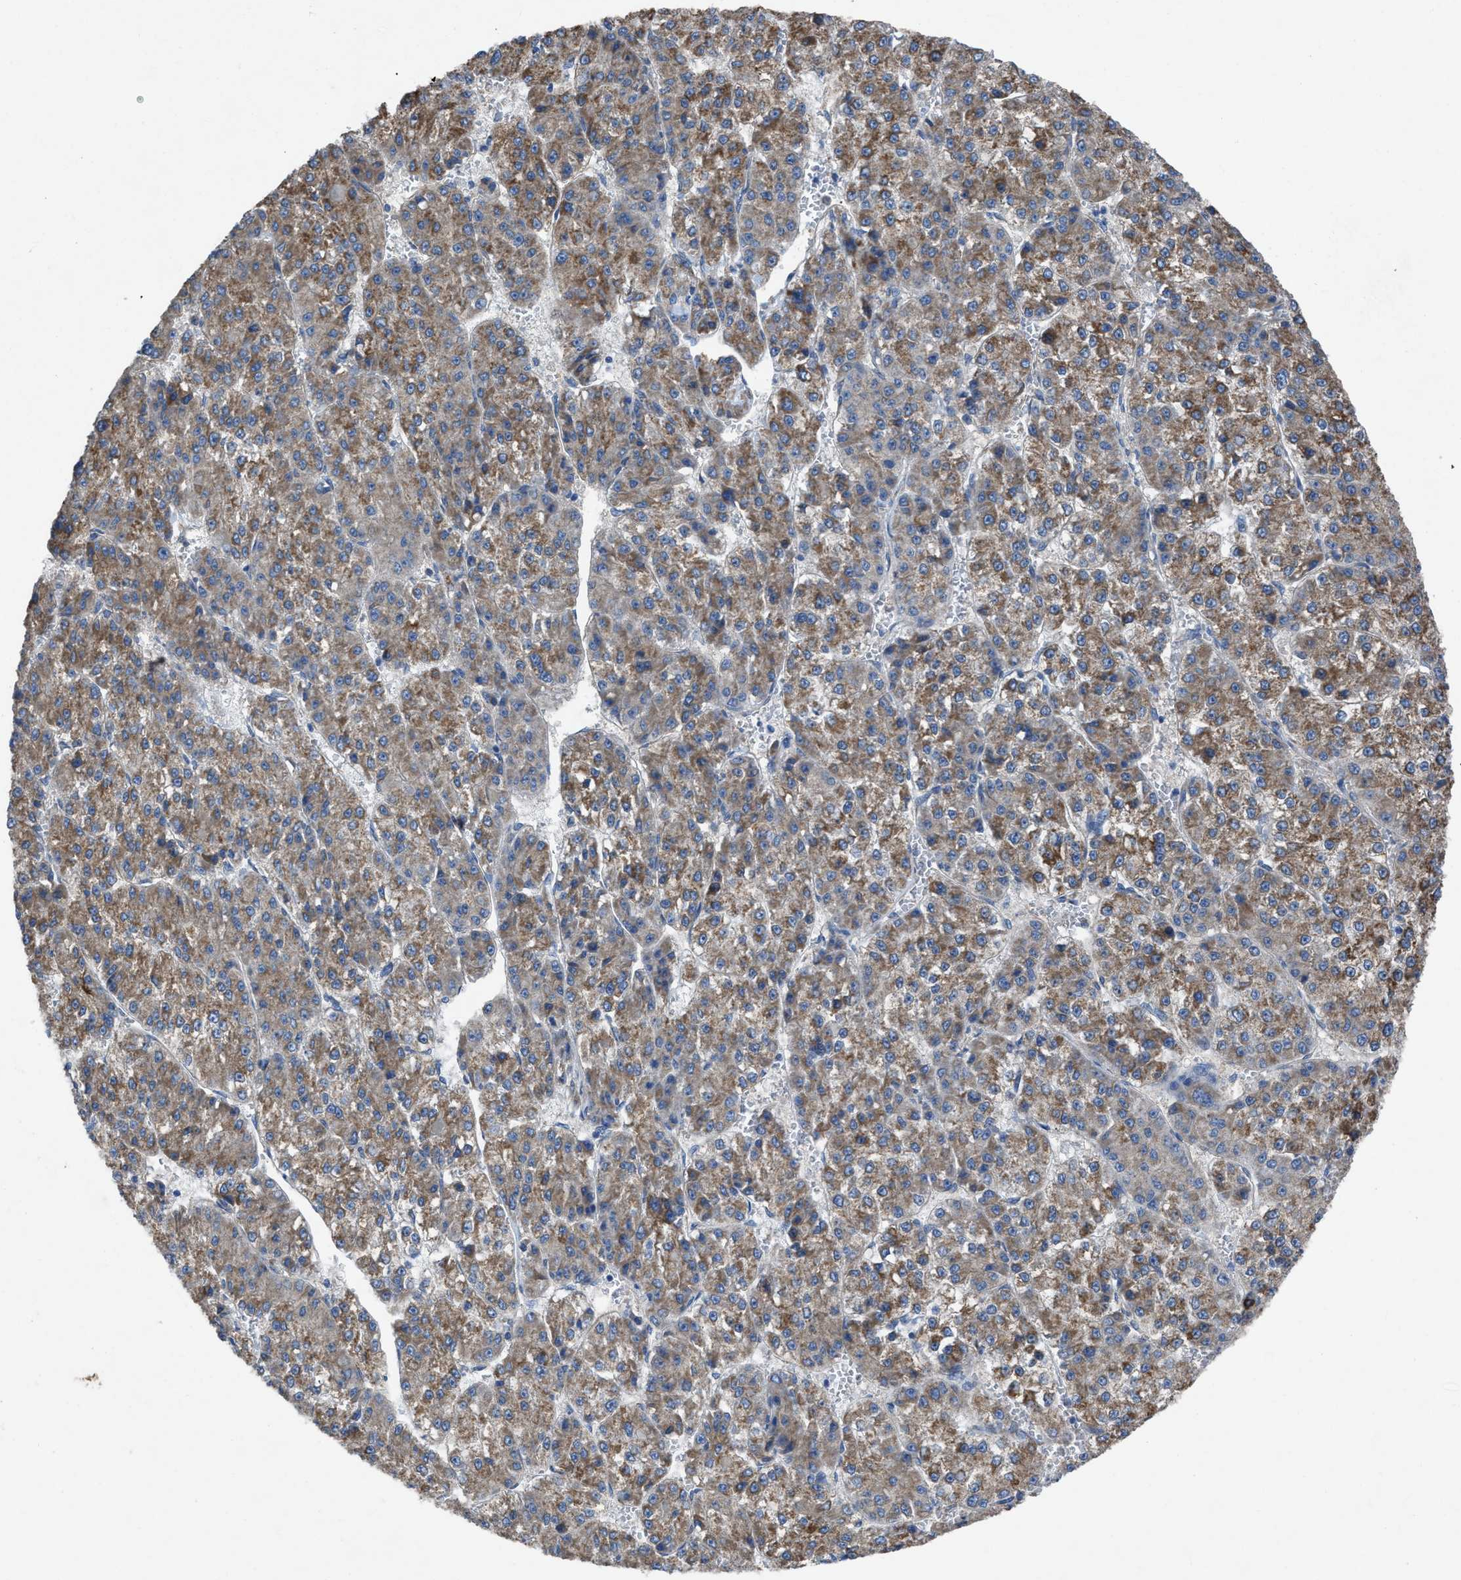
{"staining": {"intensity": "moderate", "quantity": ">75%", "location": "cytoplasmic/membranous"}, "tissue": "liver cancer", "cell_type": "Tumor cells", "image_type": "cancer", "snomed": [{"axis": "morphology", "description": "Carcinoma, Hepatocellular, NOS"}, {"axis": "topography", "description": "Liver"}], "caption": "Immunohistochemical staining of human liver cancer (hepatocellular carcinoma) shows moderate cytoplasmic/membranous protein expression in approximately >75% of tumor cells.", "gene": "DOLPP1", "patient": {"sex": "female", "age": 73}}